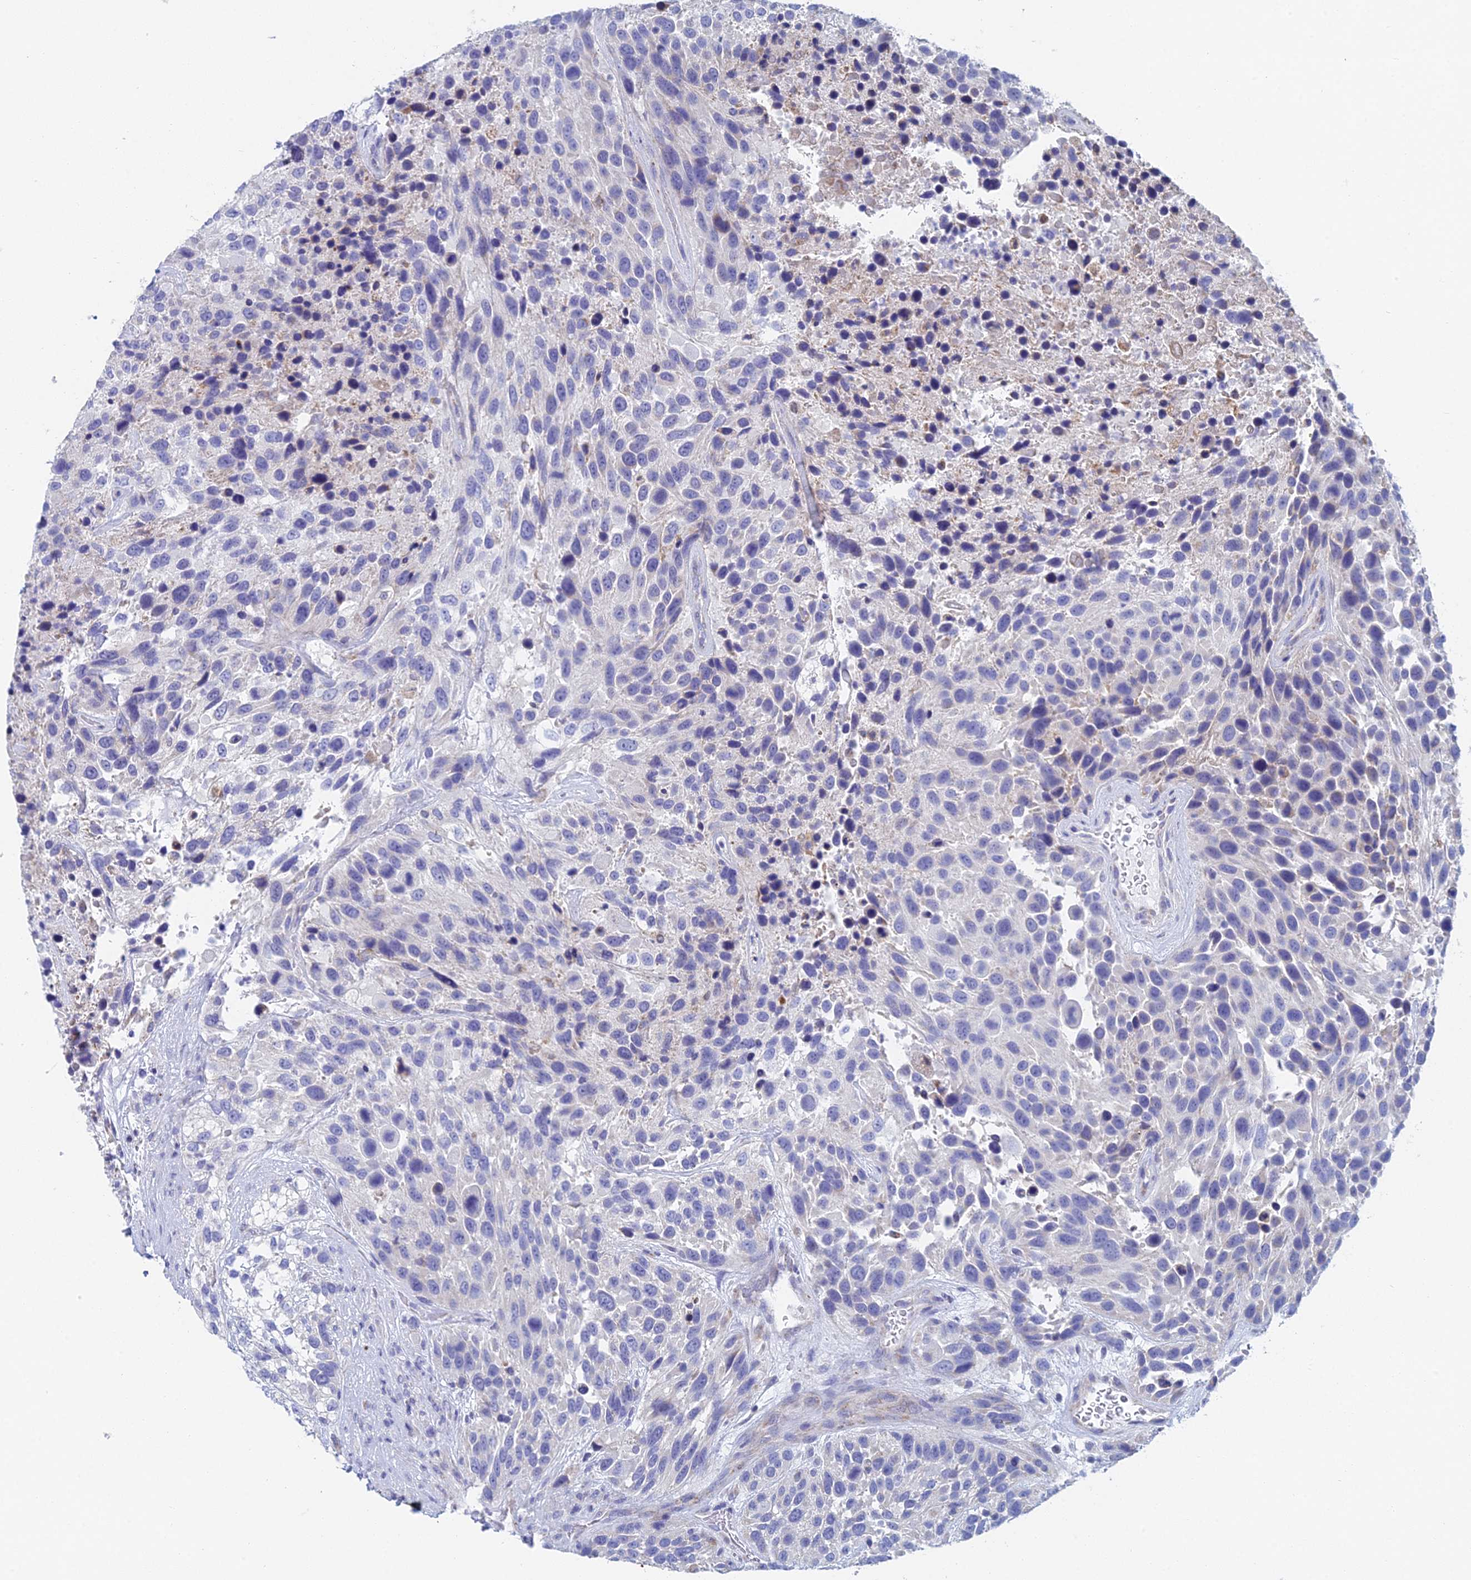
{"staining": {"intensity": "negative", "quantity": "none", "location": "none"}, "tissue": "urothelial cancer", "cell_type": "Tumor cells", "image_type": "cancer", "snomed": [{"axis": "morphology", "description": "Urothelial carcinoma, High grade"}, {"axis": "topography", "description": "Urinary bladder"}], "caption": "Tumor cells are negative for brown protein staining in urothelial cancer.", "gene": "ACSM1", "patient": {"sex": "female", "age": 70}}